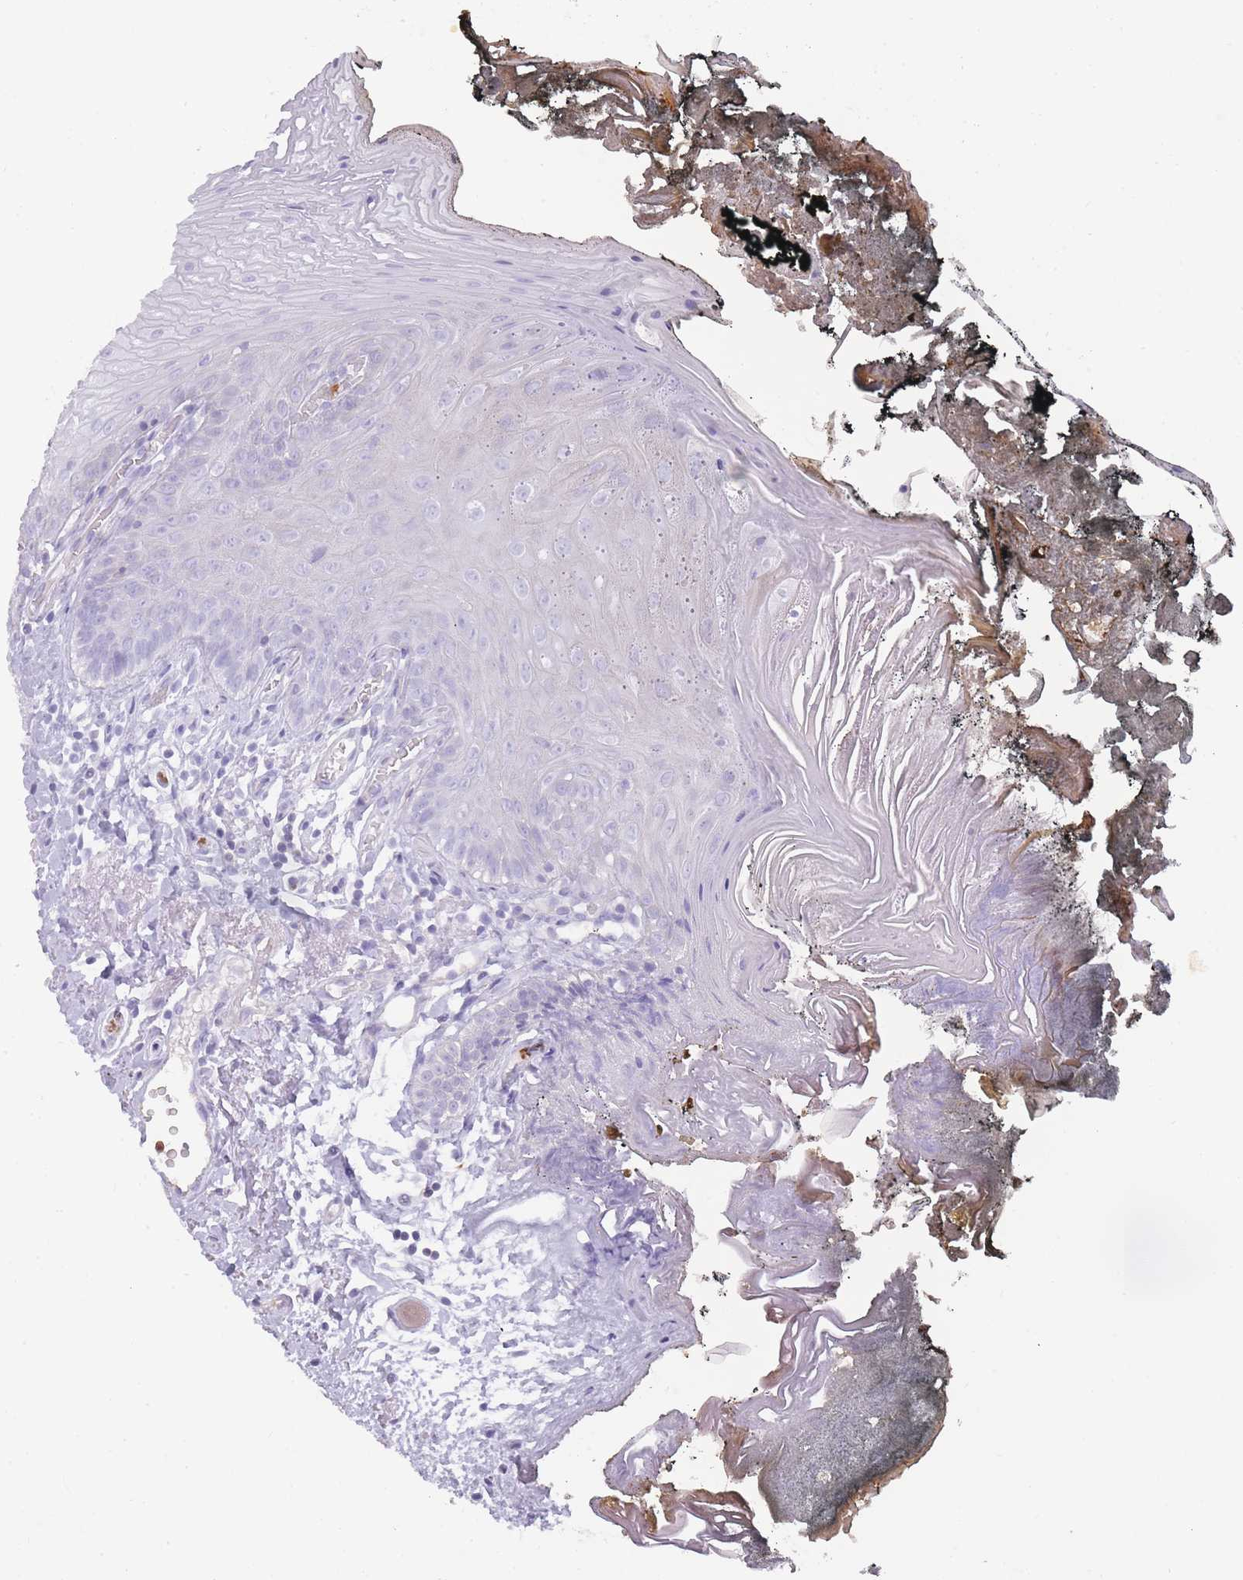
{"staining": {"intensity": "negative", "quantity": "none", "location": "none"}, "tissue": "oral mucosa", "cell_type": "Squamous epithelial cells", "image_type": "normal", "snomed": [{"axis": "morphology", "description": "Normal tissue, NOS"}, {"axis": "morphology", "description": "Squamous cell carcinoma, NOS"}, {"axis": "topography", "description": "Oral tissue"}, {"axis": "topography", "description": "Head-Neck"}], "caption": "Oral mucosa stained for a protein using immunohistochemistry (IHC) shows no positivity squamous epithelial cells.", "gene": "CR1L", "patient": {"sex": "female", "age": 81}}